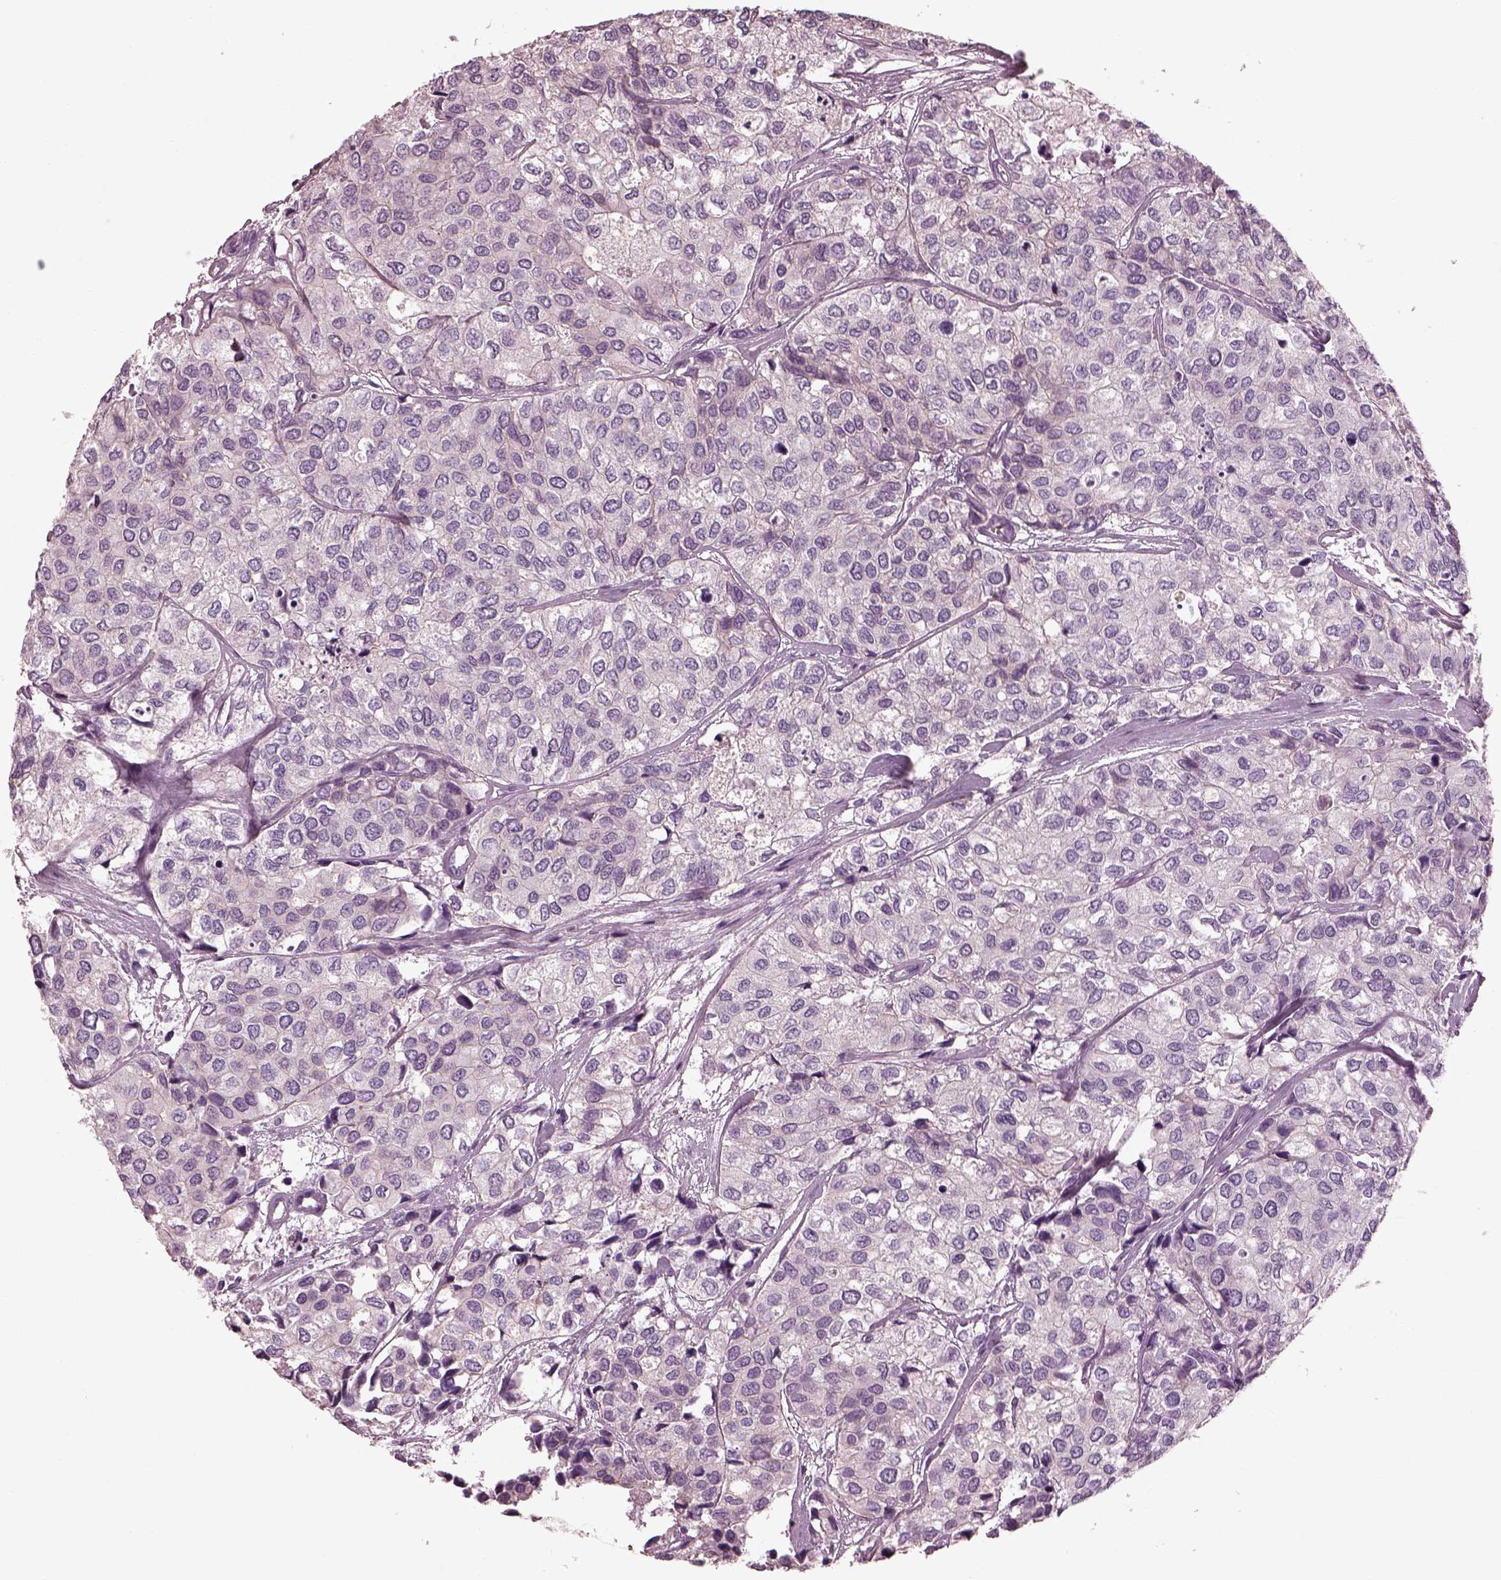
{"staining": {"intensity": "negative", "quantity": "none", "location": "none"}, "tissue": "urothelial cancer", "cell_type": "Tumor cells", "image_type": "cancer", "snomed": [{"axis": "morphology", "description": "Urothelial carcinoma, High grade"}, {"axis": "topography", "description": "Urinary bladder"}], "caption": "Human urothelial cancer stained for a protein using immunohistochemistry (IHC) shows no expression in tumor cells.", "gene": "BFSP1", "patient": {"sex": "male", "age": 73}}